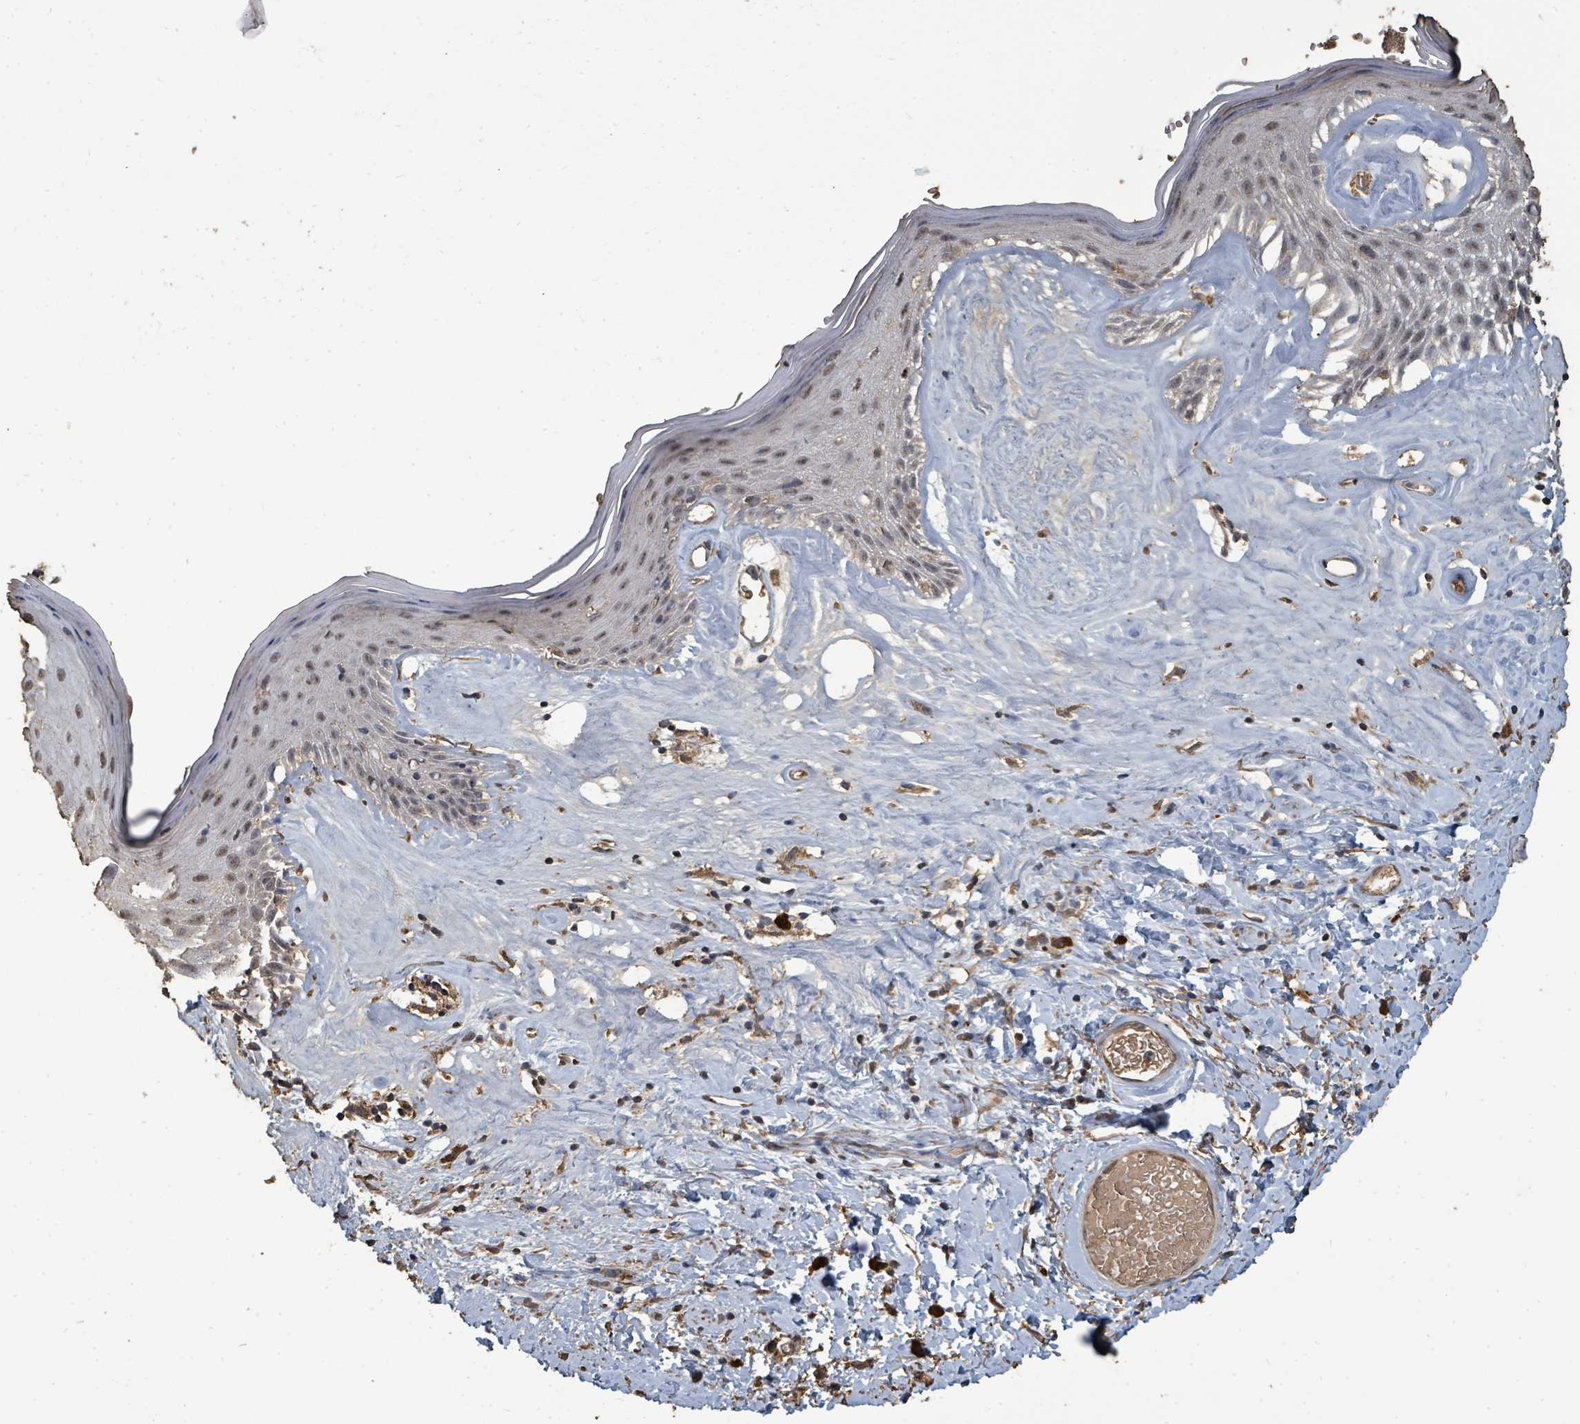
{"staining": {"intensity": "moderate", "quantity": ">75%", "location": "nuclear"}, "tissue": "skin", "cell_type": "Epidermal cells", "image_type": "normal", "snomed": [{"axis": "morphology", "description": "Normal tissue, NOS"}, {"axis": "morphology", "description": "Inflammation, NOS"}, {"axis": "topography", "description": "Vulva"}], "caption": "About >75% of epidermal cells in normal skin demonstrate moderate nuclear protein staining as visualized by brown immunohistochemical staining.", "gene": "C6orf52", "patient": {"sex": "female", "age": 86}}